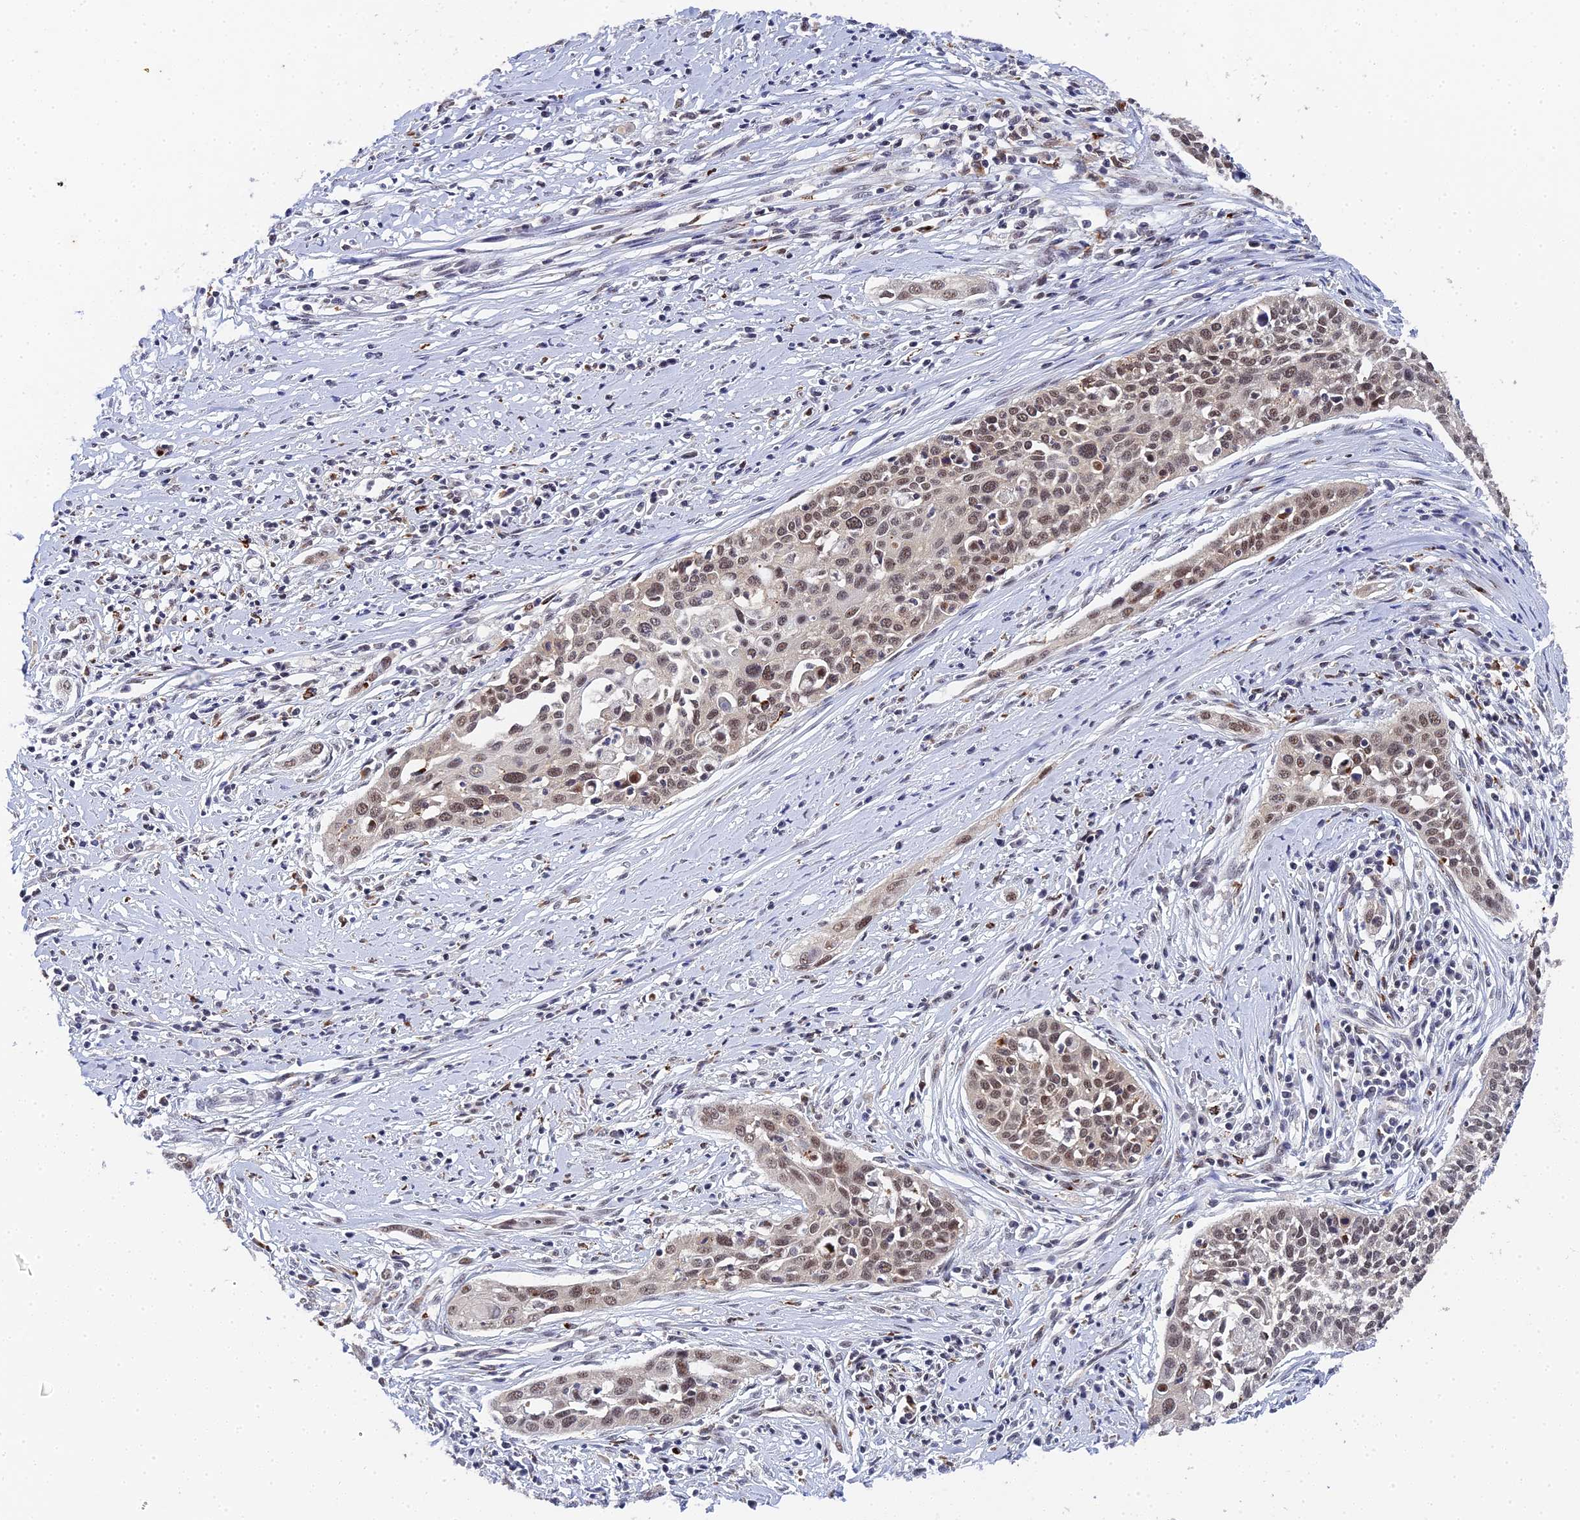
{"staining": {"intensity": "moderate", "quantity": ">75%", "location": "nuclear"}, "tissue": "cervical cancer", "cell_type": "Tumor cells", "image_type": "cancer", "snomed": [{"axis": "morphology", "description": "Squamous cell carcinoma, NOS"}, {"axis": "topography", "description": "Cervix"}], "caption": "Immunohistochemical staining of human cervical cancer (squamous cell carcinoma) exhibits medium levels of moderate nuclear protein positivity in approximately >75% of tumor cells.", "gene": "MAGOHB", "patient": {"sex": "female", "age": 34}}